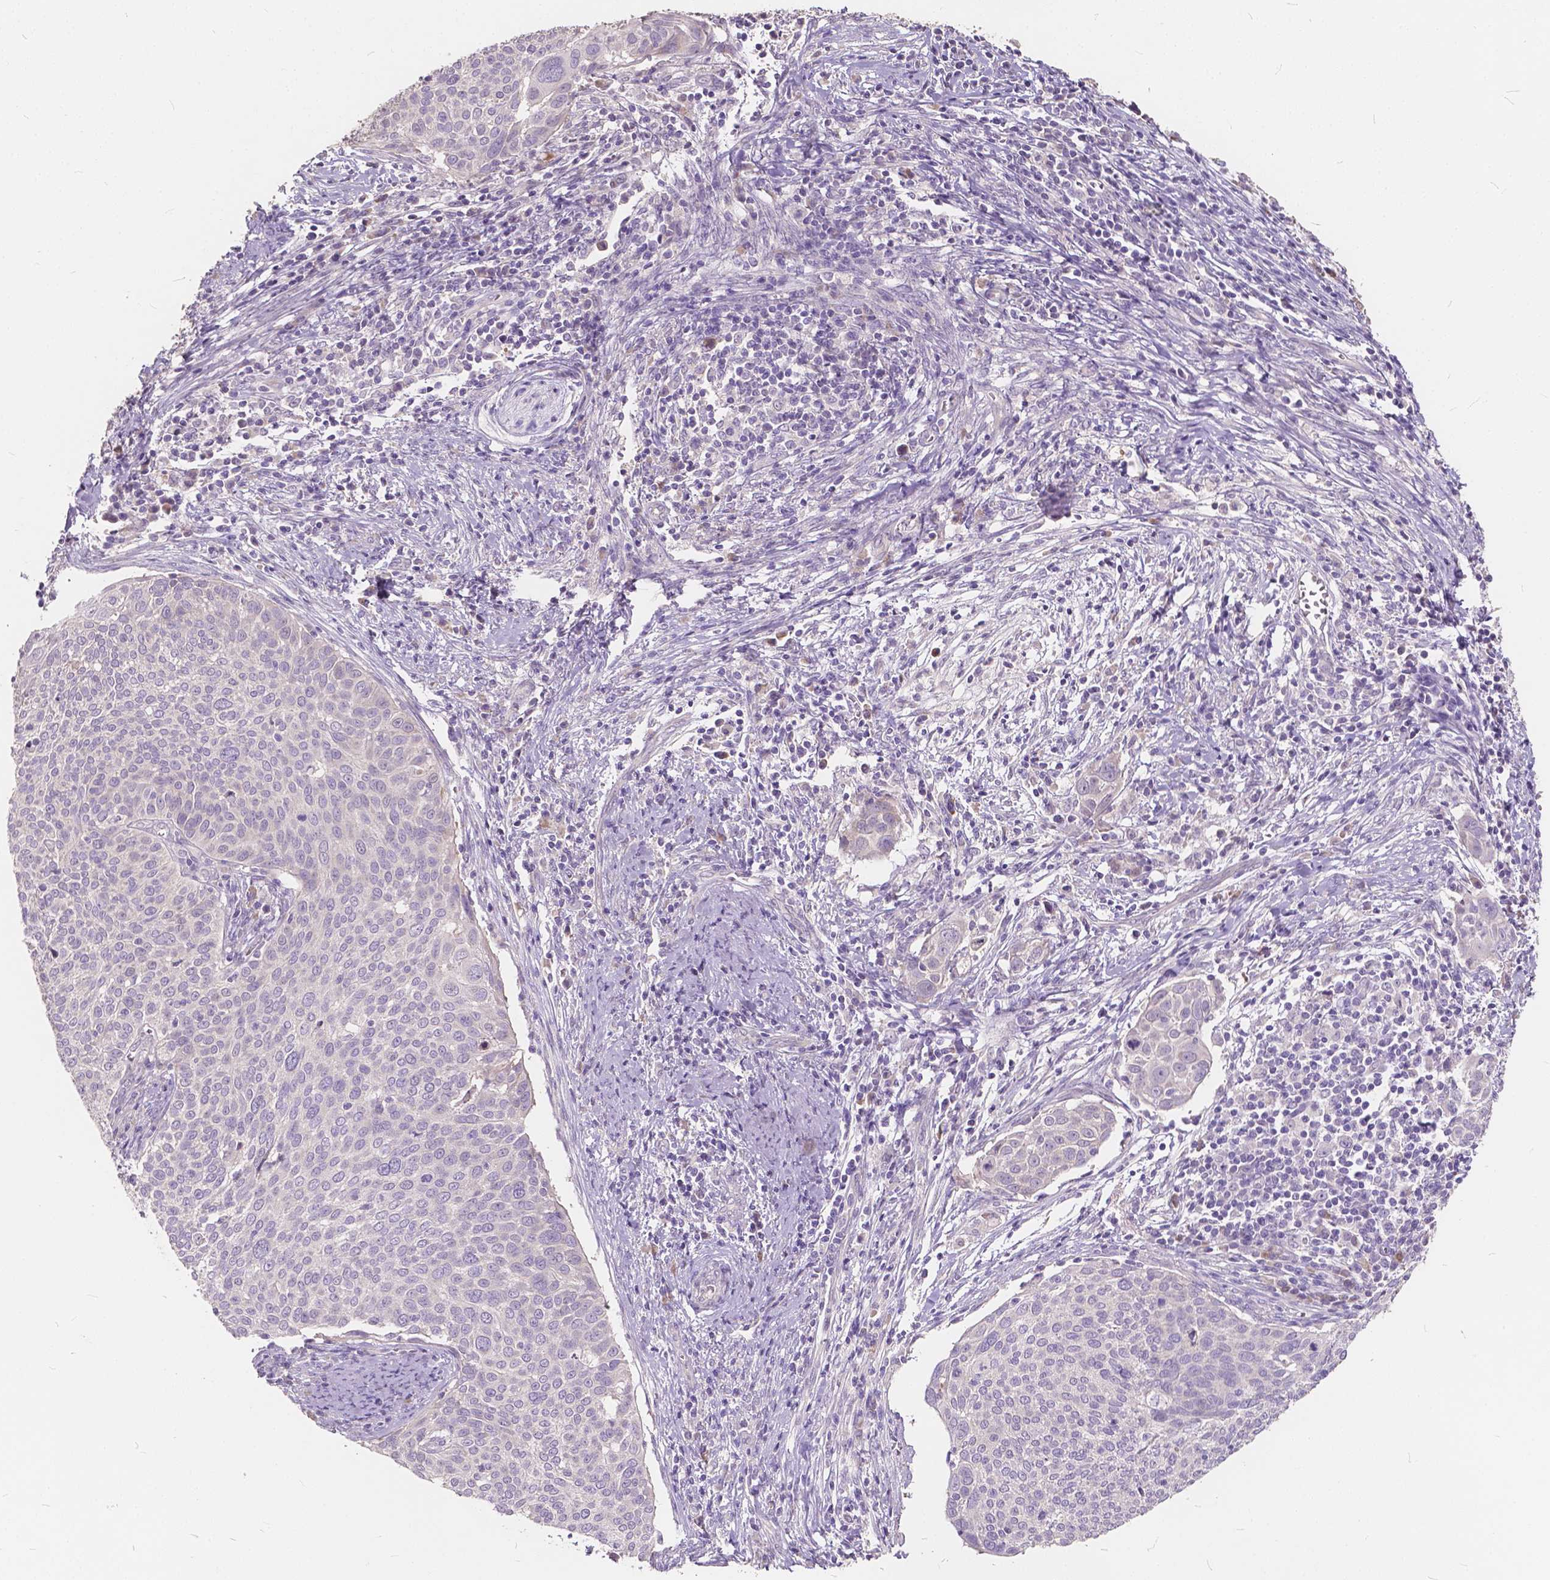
{"staining": {"intensity": "negative", "quantity": "none", "location": "none"}, "tissue": "cervical cancer", "cell_type": "Tumor cells", "image_type": "cancer", "snomed": [{"axis": "morphology", "description": "Squamous cell carcinoma, NOS"}, {"axis": "topography", "description": "Cervix"}], "caption": "Human cervical cancer stained for a protein using immunohistochemistry (IHC) shows no staining in tumor cells.", "gene": "SLC7A8", "patient": {"sex": "female", "age": 39}}